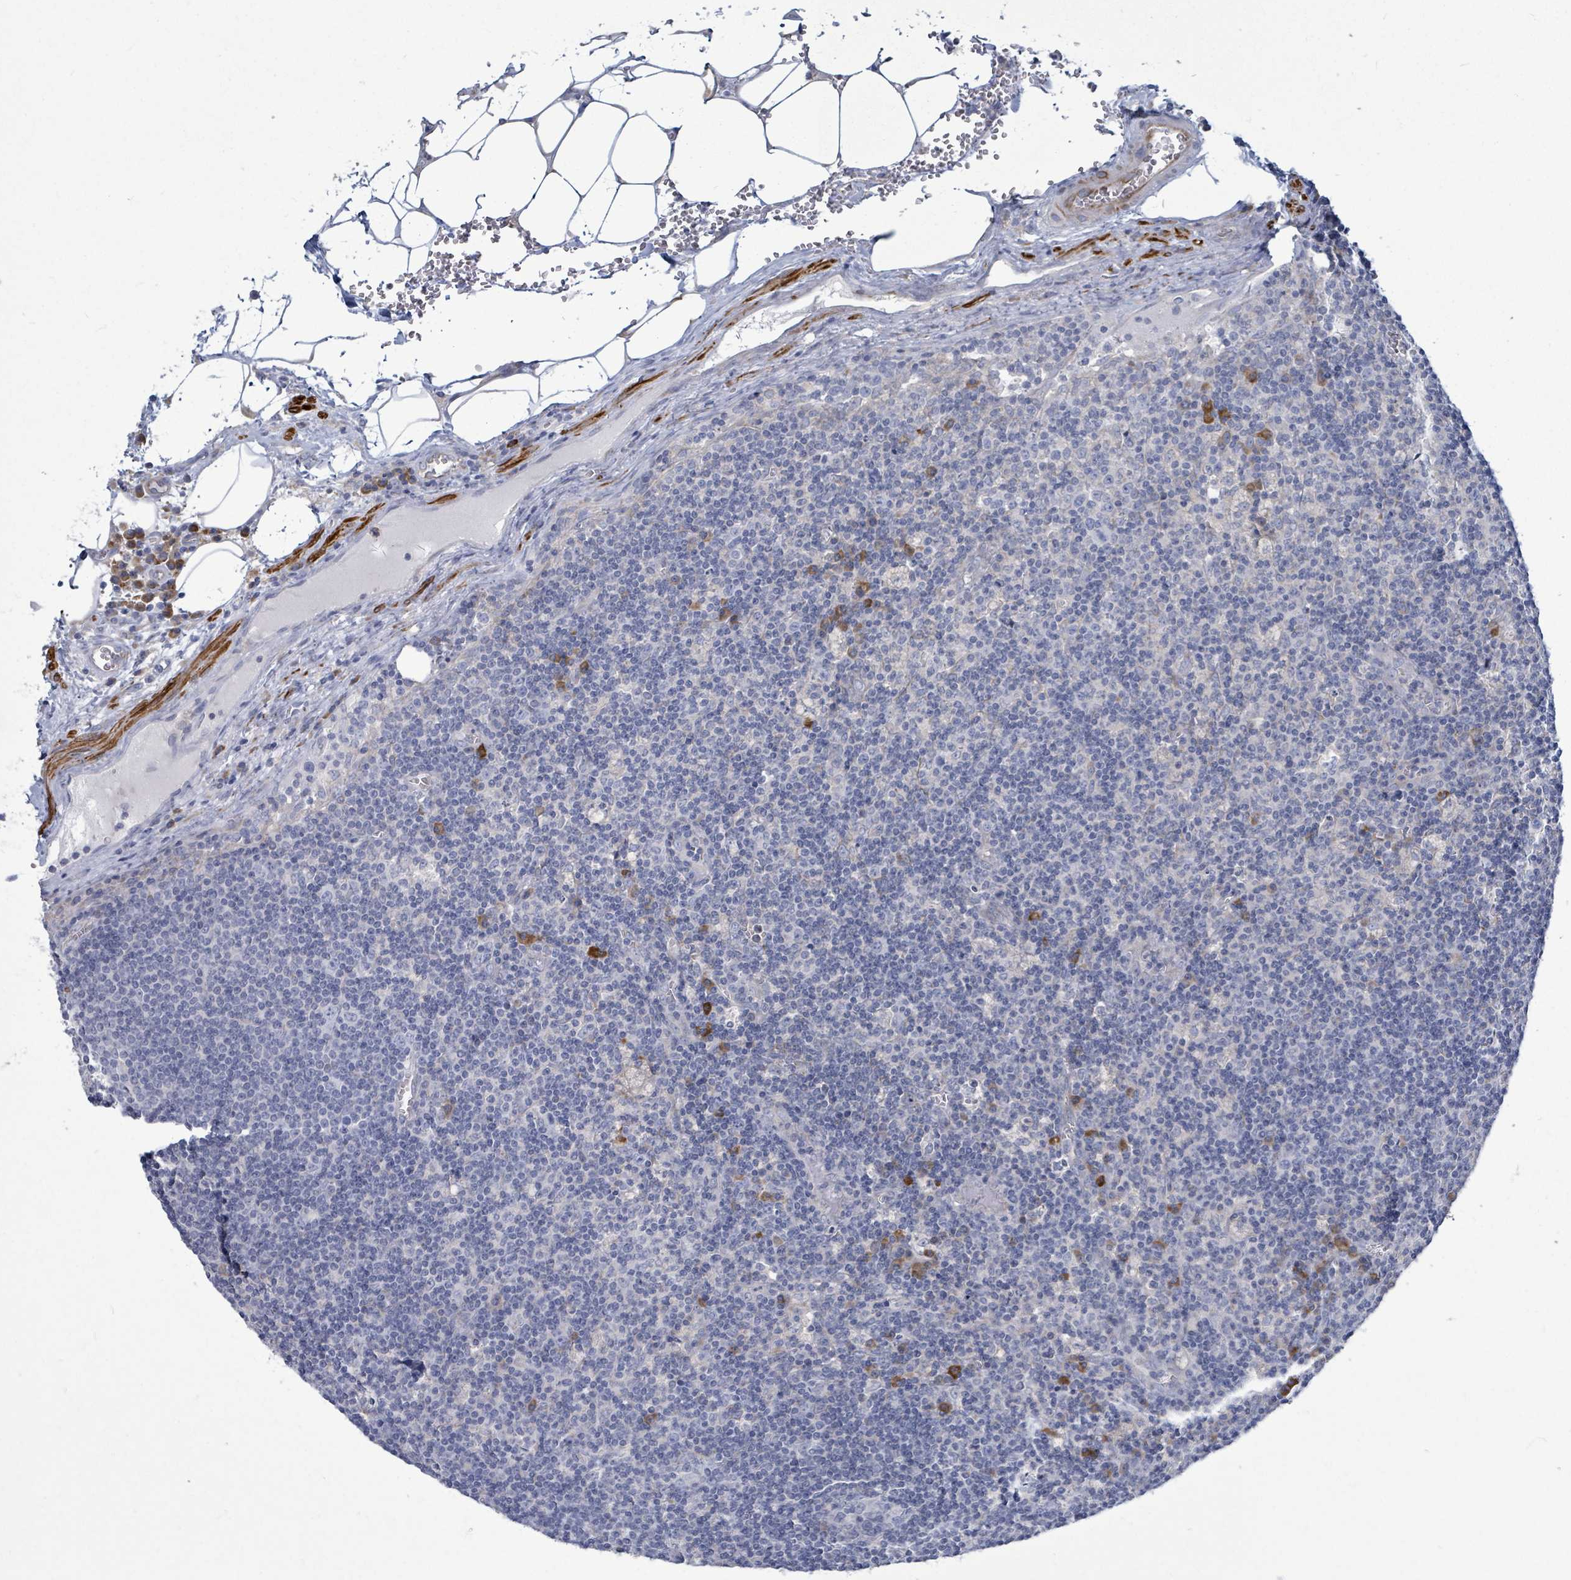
{"staining": {"intensity": "weak", "quantity": "<25%", "location": "cytoplasmic/membranous"}, "tissue": "lymph node", "cell_type": "Germinal center cells", "image_type": "normal", "snomed": [{"axis": "morphology", "description": "Normal tissue, NOS"}, {"axis": "topography", "description": "Lymph node"}], "caption": "Immunohistochemical staining of unremarkable human lymph node reveals no significant expression in germinal center cells. (DAB (3,3'-diaminobenzidine) immunohistochemistry (IHC) visualized using brightfield microscopy, high magnification).", "gene": "SIRPB1", "patient": {"sex": "male", "age": 58}}